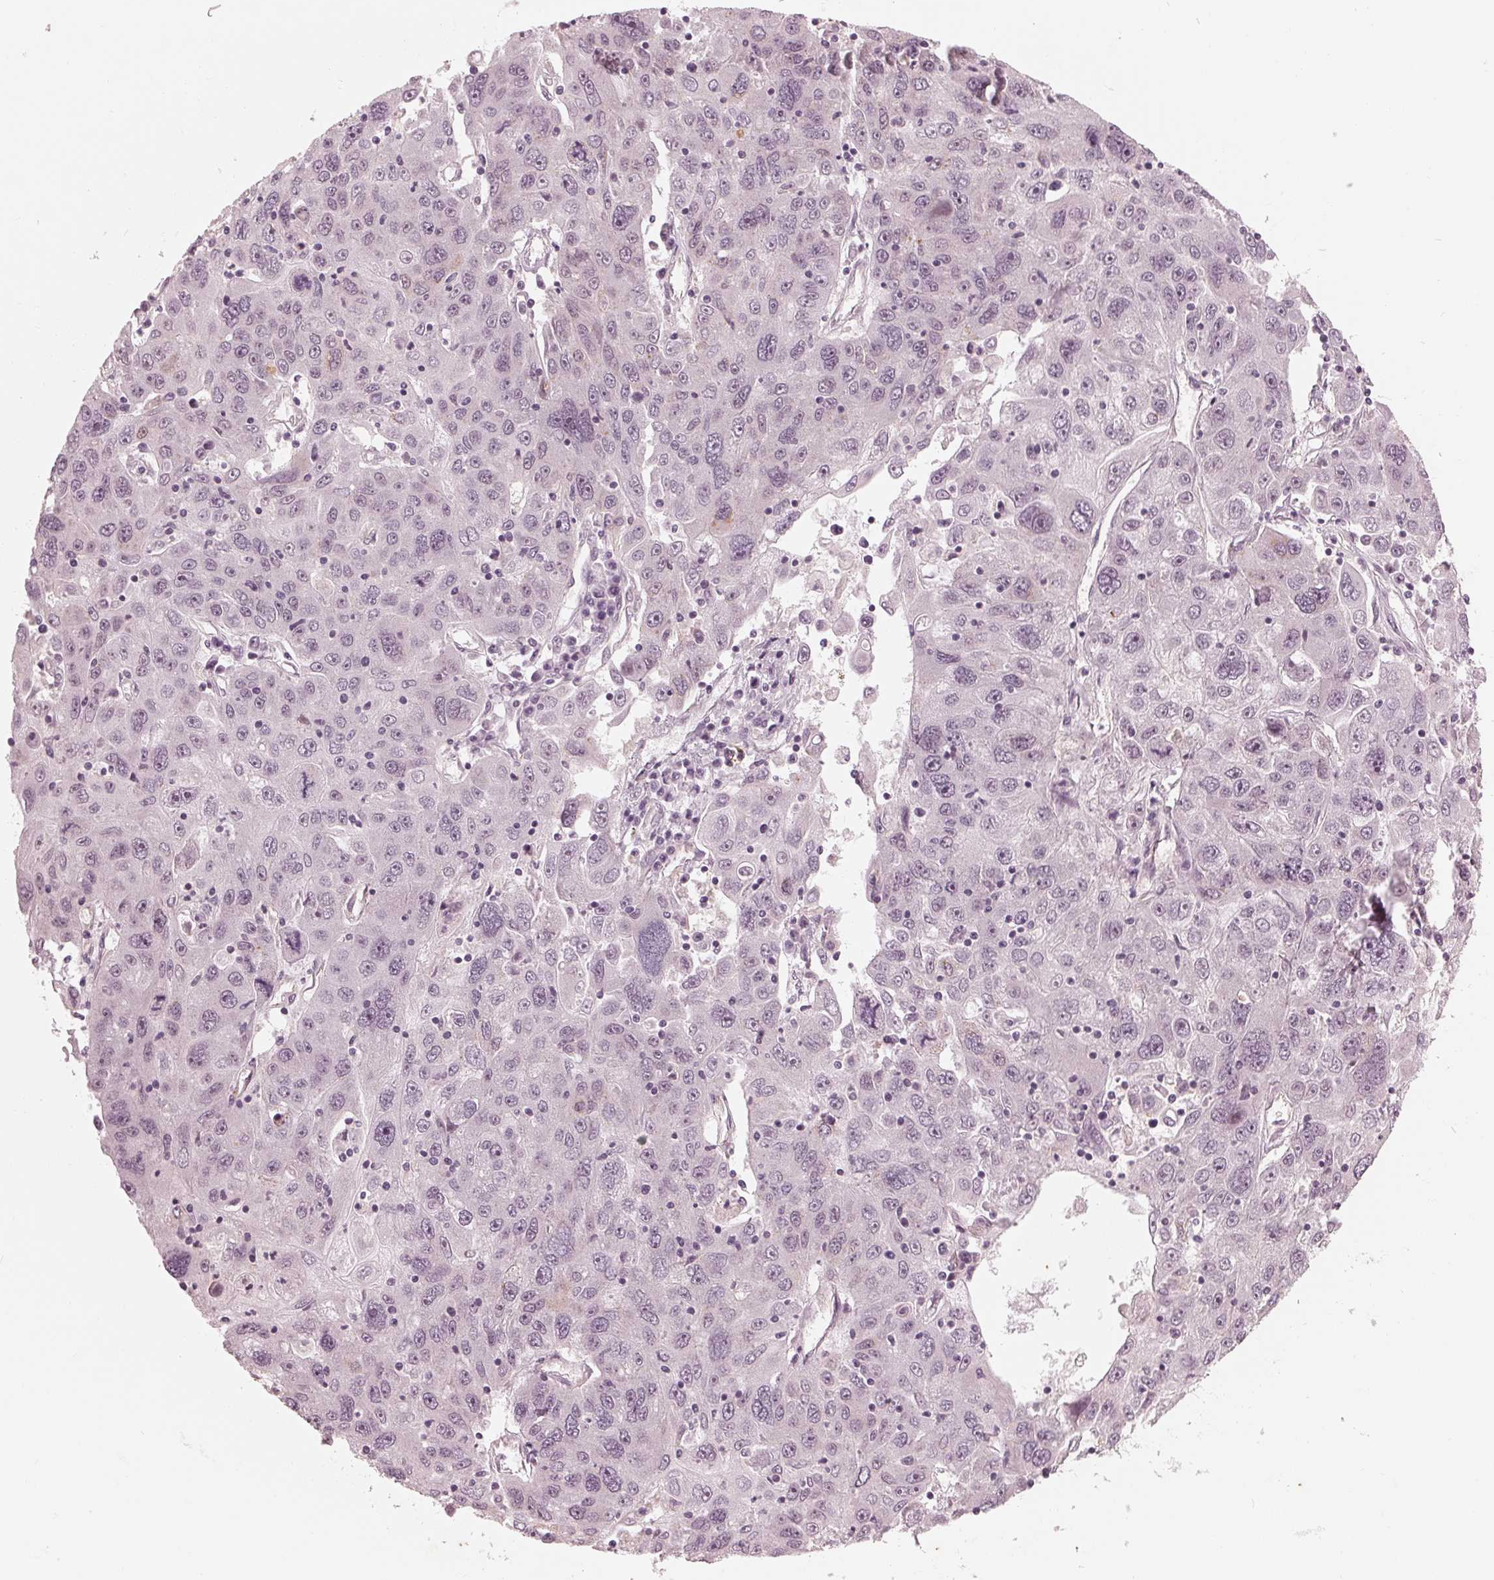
{"staining": {"intensity": "negative", "quantity": "none", "location": "none"}, "tissue": "stomach cancer", "cell_type": "Tumor cells", "image_type": "cancer", "snomed": [{"axis": "morphology", "description": "Adenocarcinoma, NOS"}, {"axis": "topography", "description": "Stomach"}], "caption": "An IHC micrograph of stomach adenocarcinoma is shown. There is no staining in tumor cells of stomach adenocarcinoma. (DAB immunohistochemistry visualized using brightfield microscopy, high magnification).", "gene": "DNMT3L", "patient": {"sex": "male", "age": 56}}